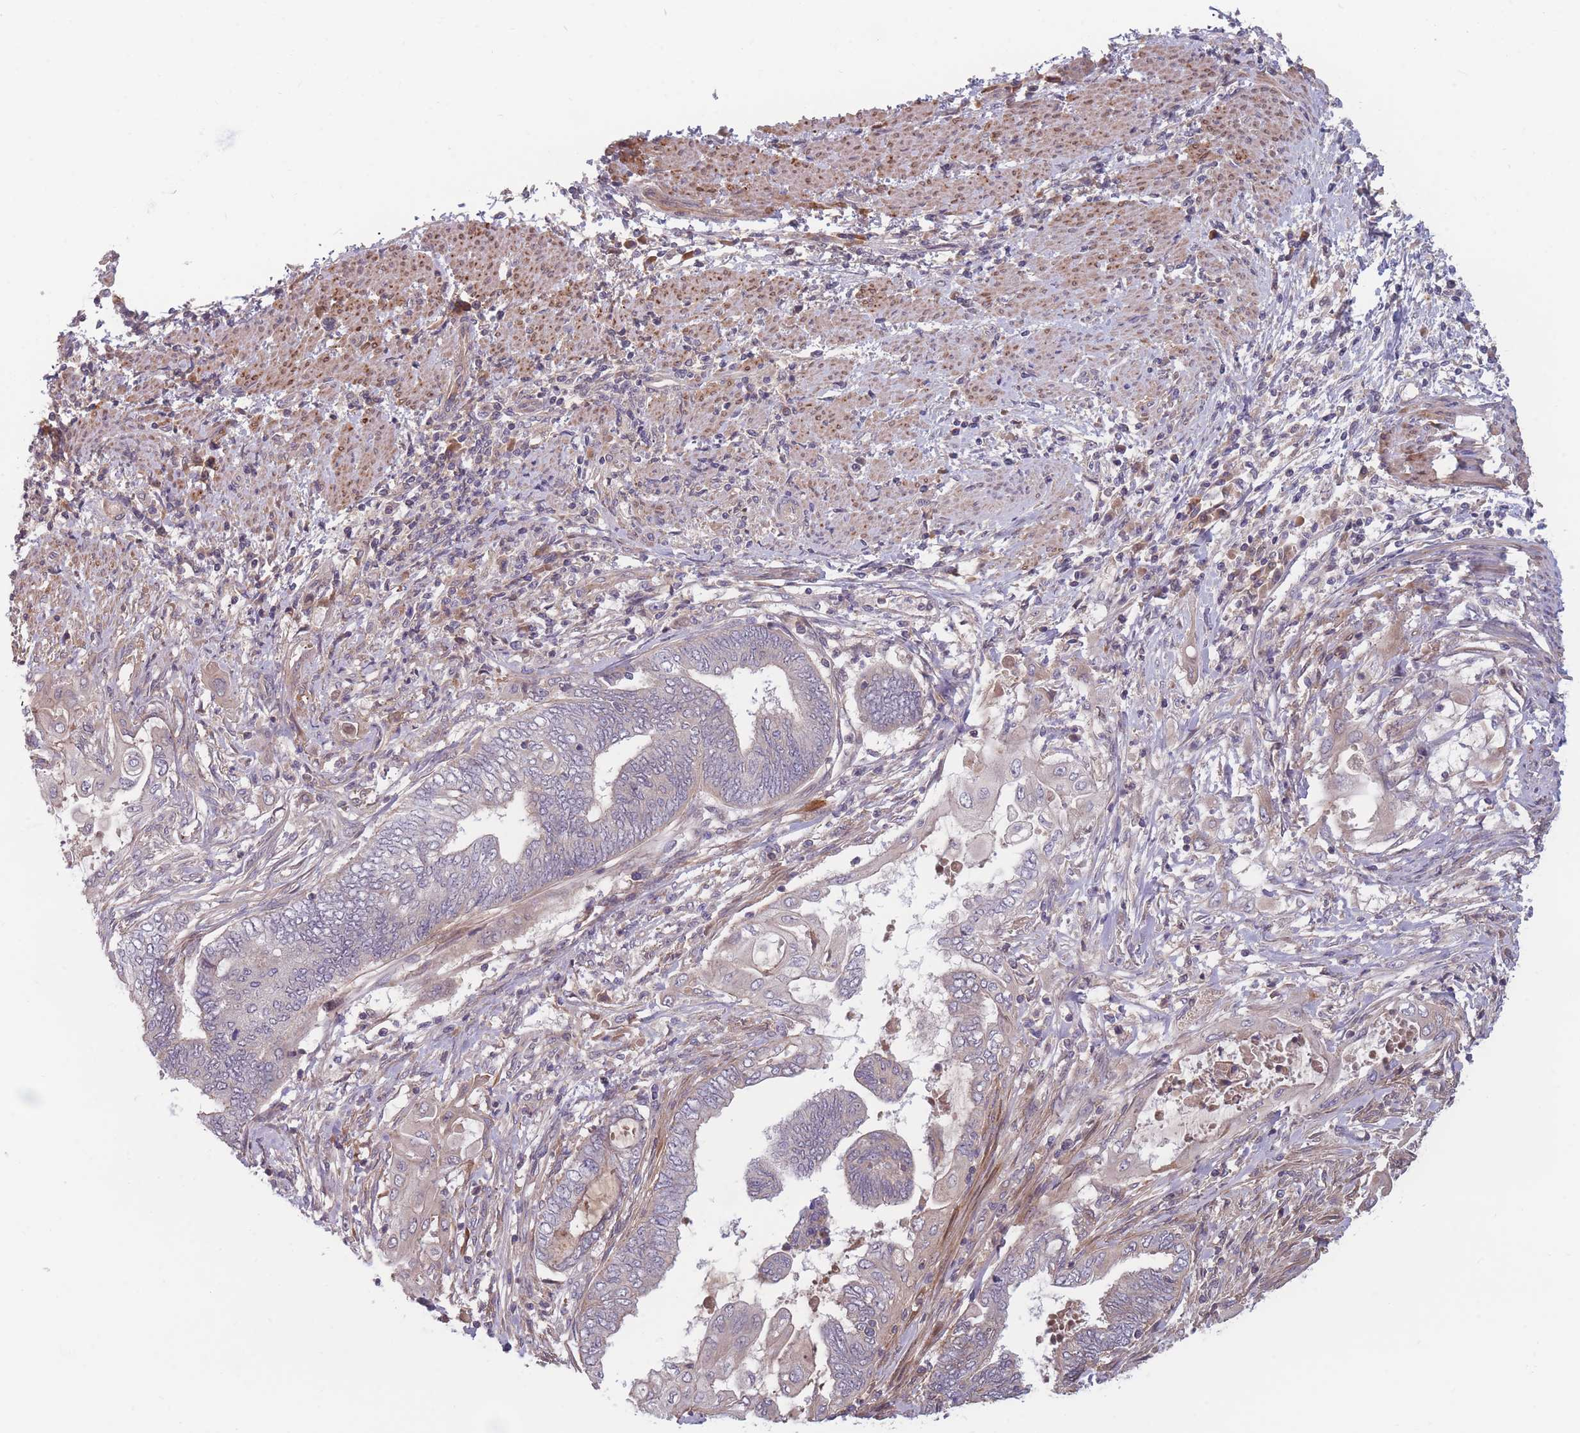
{"staining": {"intensity": "negative", "quantity": "none", "location": "none"}, "tissue": "endometrial cancer", "cell_type": "Tumor cells", "image_type": "cancer", "snomed": [{"axis": "morphology", "description": "Adenocarcinoma, NOS"}, {"axis": "topography", "description": "Uterus"}, {"axis": "topography", "description": "Endometrium"}], "caption": "Immunohistochemical staining of human endometrial cancer (adenocarcinoma) displays no significant staining in tumor cells.", "gene": "FAM153A", "patient": {"sex": "female", "age": 70}}